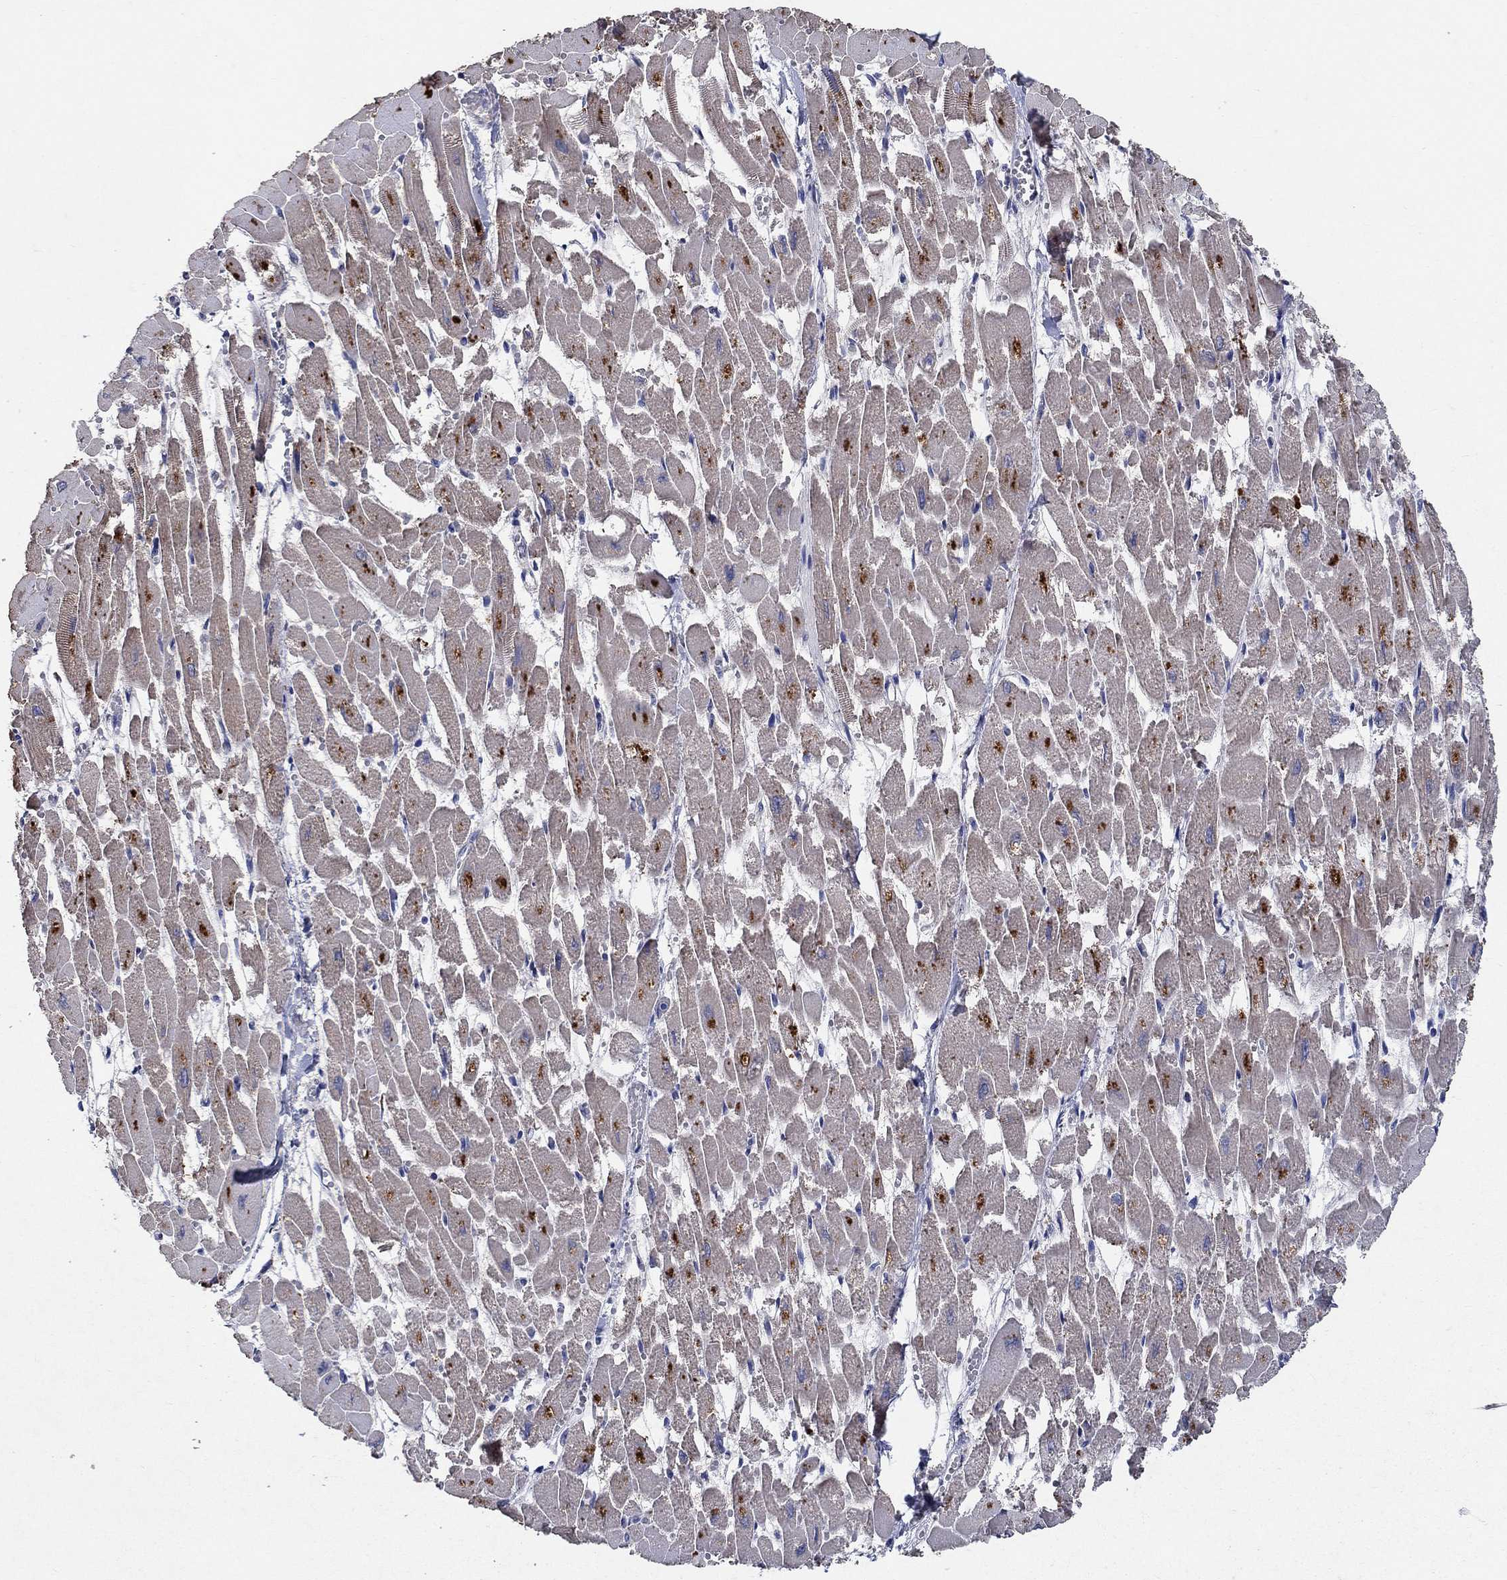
{"staining": {"intensity": "negative", "quantity": "none", "location": "none"}, "tissue": "heart muscle", "cell_type": "Cardiomyocytes", "image_type": "normal", "snomed": [{"axis": "morphology", "description": "Normal tissue, NOS"}, {"axis": "topography", "description": "Heart"}], "caption": "Immunohistochemistry image of benign heart muscle: human heart muscle stained with DAB displays no significant protein expression in cardiomyocytes.", "gene": "PROZ", "patient": {"sex": "female", "age": 52}}